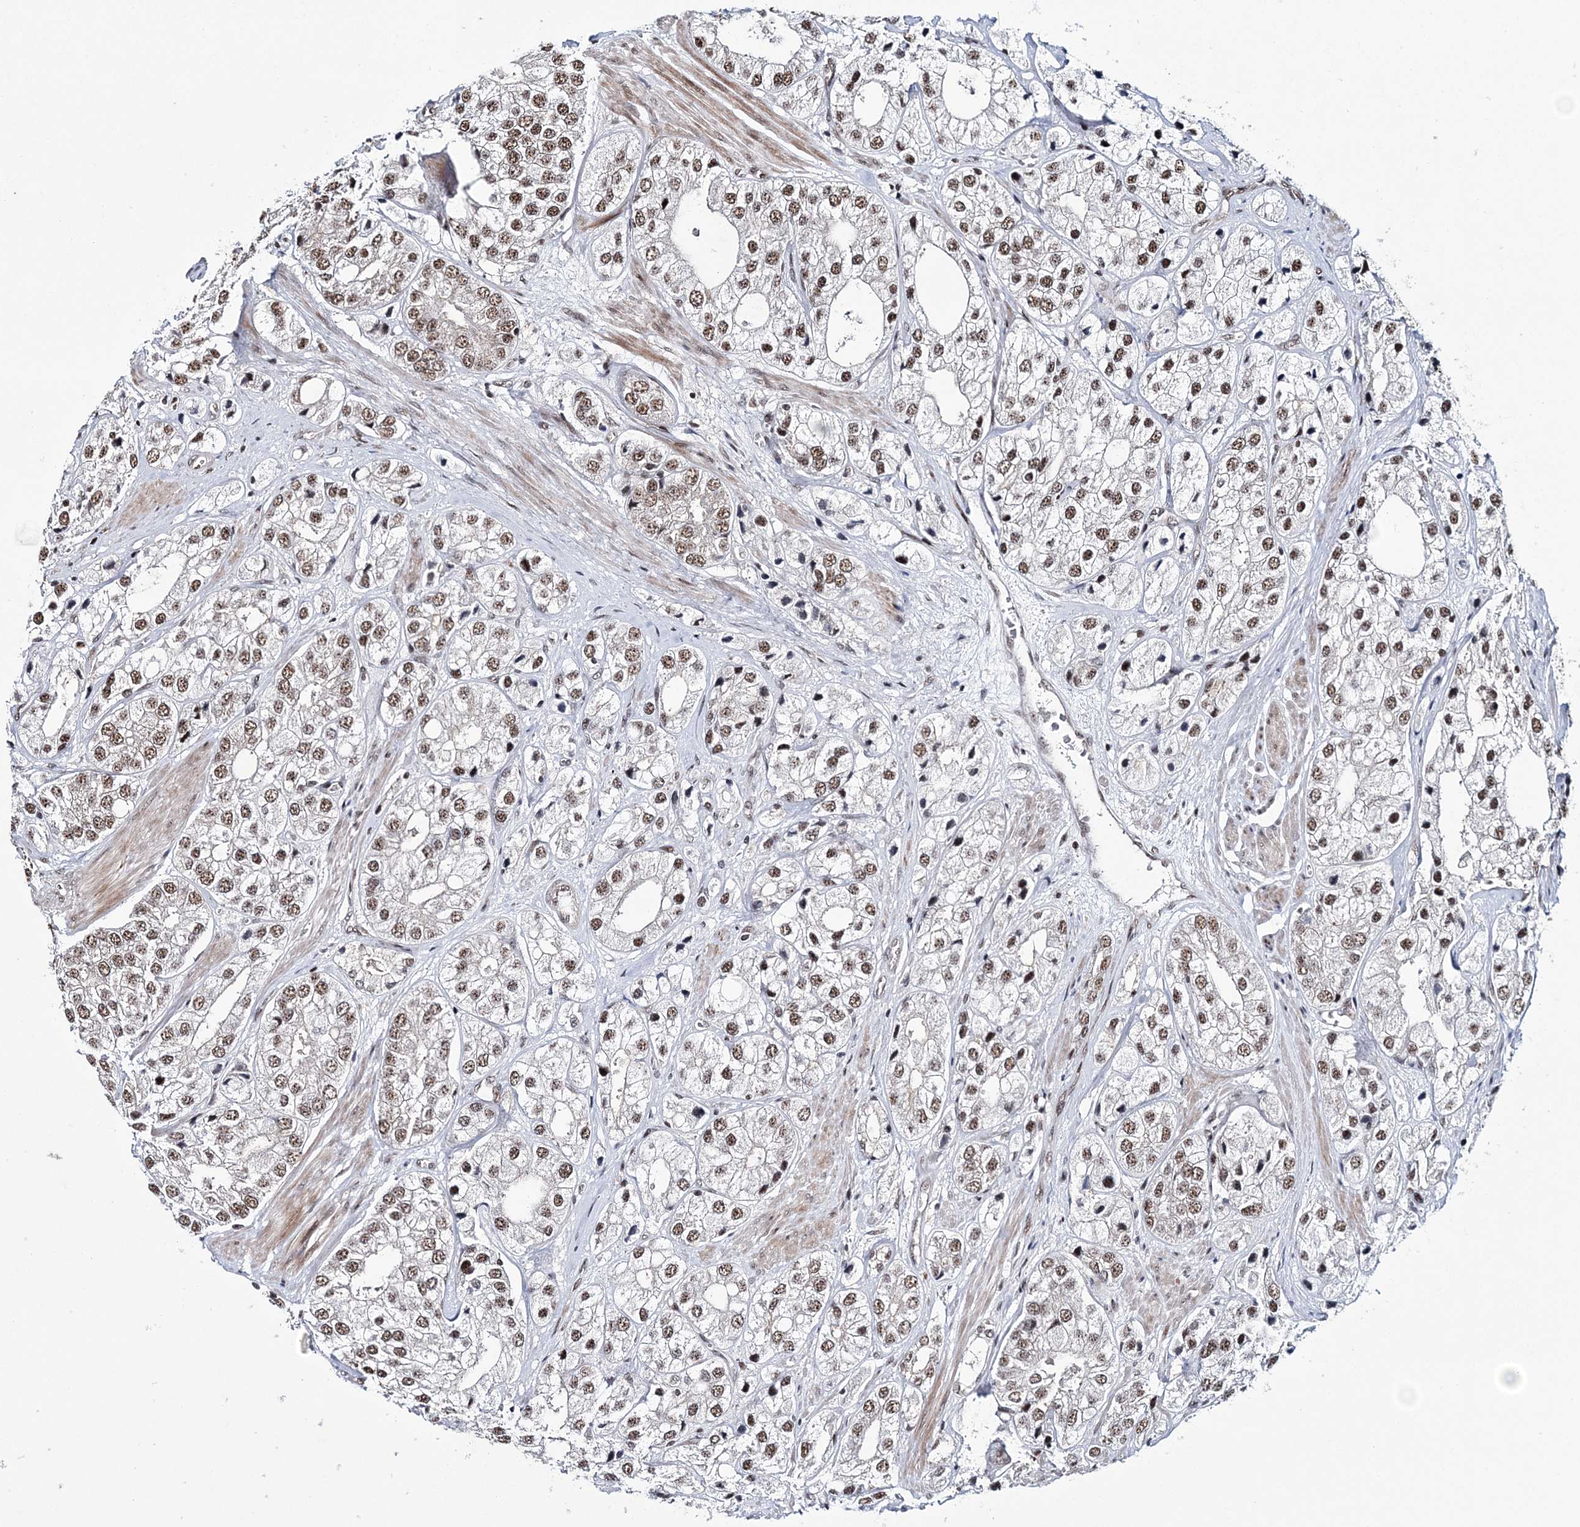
{"staining": {"intensity": "moderate", "quantity": "25%-75%", "location": "nuclear"}, "tissue": "prostate cancer", "cell_type": "Tumor cells", "image_type": "cancer", "snomed": [{"axis": "morphology", "description": "Adenocarcinoma, High grade"}, {"axis": "topography", "description": "Prostate"}], "caption": "Human prostate high-grade adenocarcinoma stained with a protein marker exhibits moderate staining in tumor cells.", "gene": "TATDN2", "patient": {"sex": "male", "age": 50}}